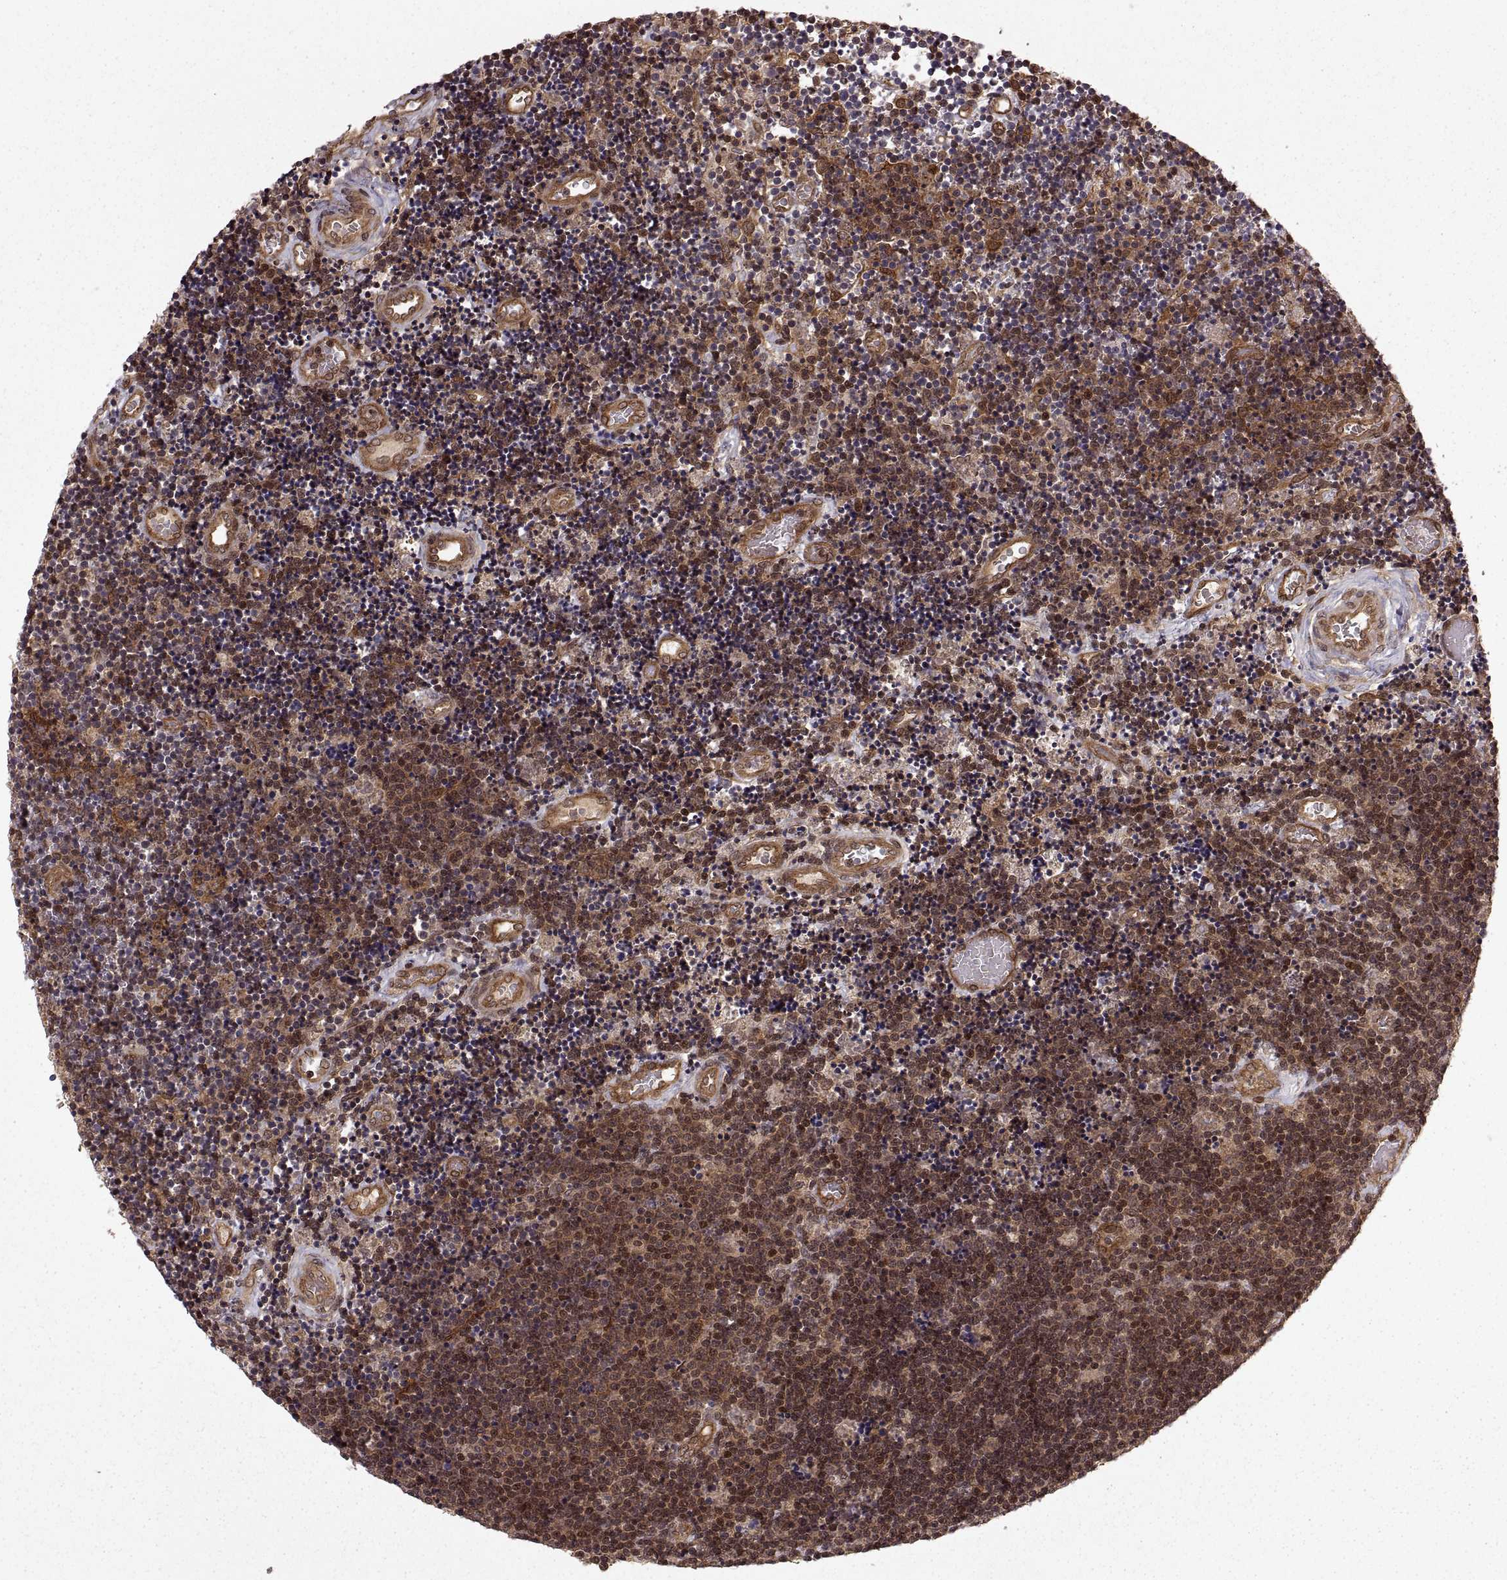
{"staining": {"intensity": "strong", "quantity": ">75%", "location": "cytoplasmic/membranous"}, "tissue": "lymphoma", "cell_type": "Tumor cells", "image_type": "cancer", "snomed": [{"axis": "morphology", "description": "Malignant lymphoma, non-Hodgkin's type, Low grade"}, {"axis": "topography", "description": "Brain"}], "caption": "Human lymphoma stained with a protein marker shows strong staining in tumor cells.", "gene": "DEDD", "patient": {"sex": "female", "age": 66}}